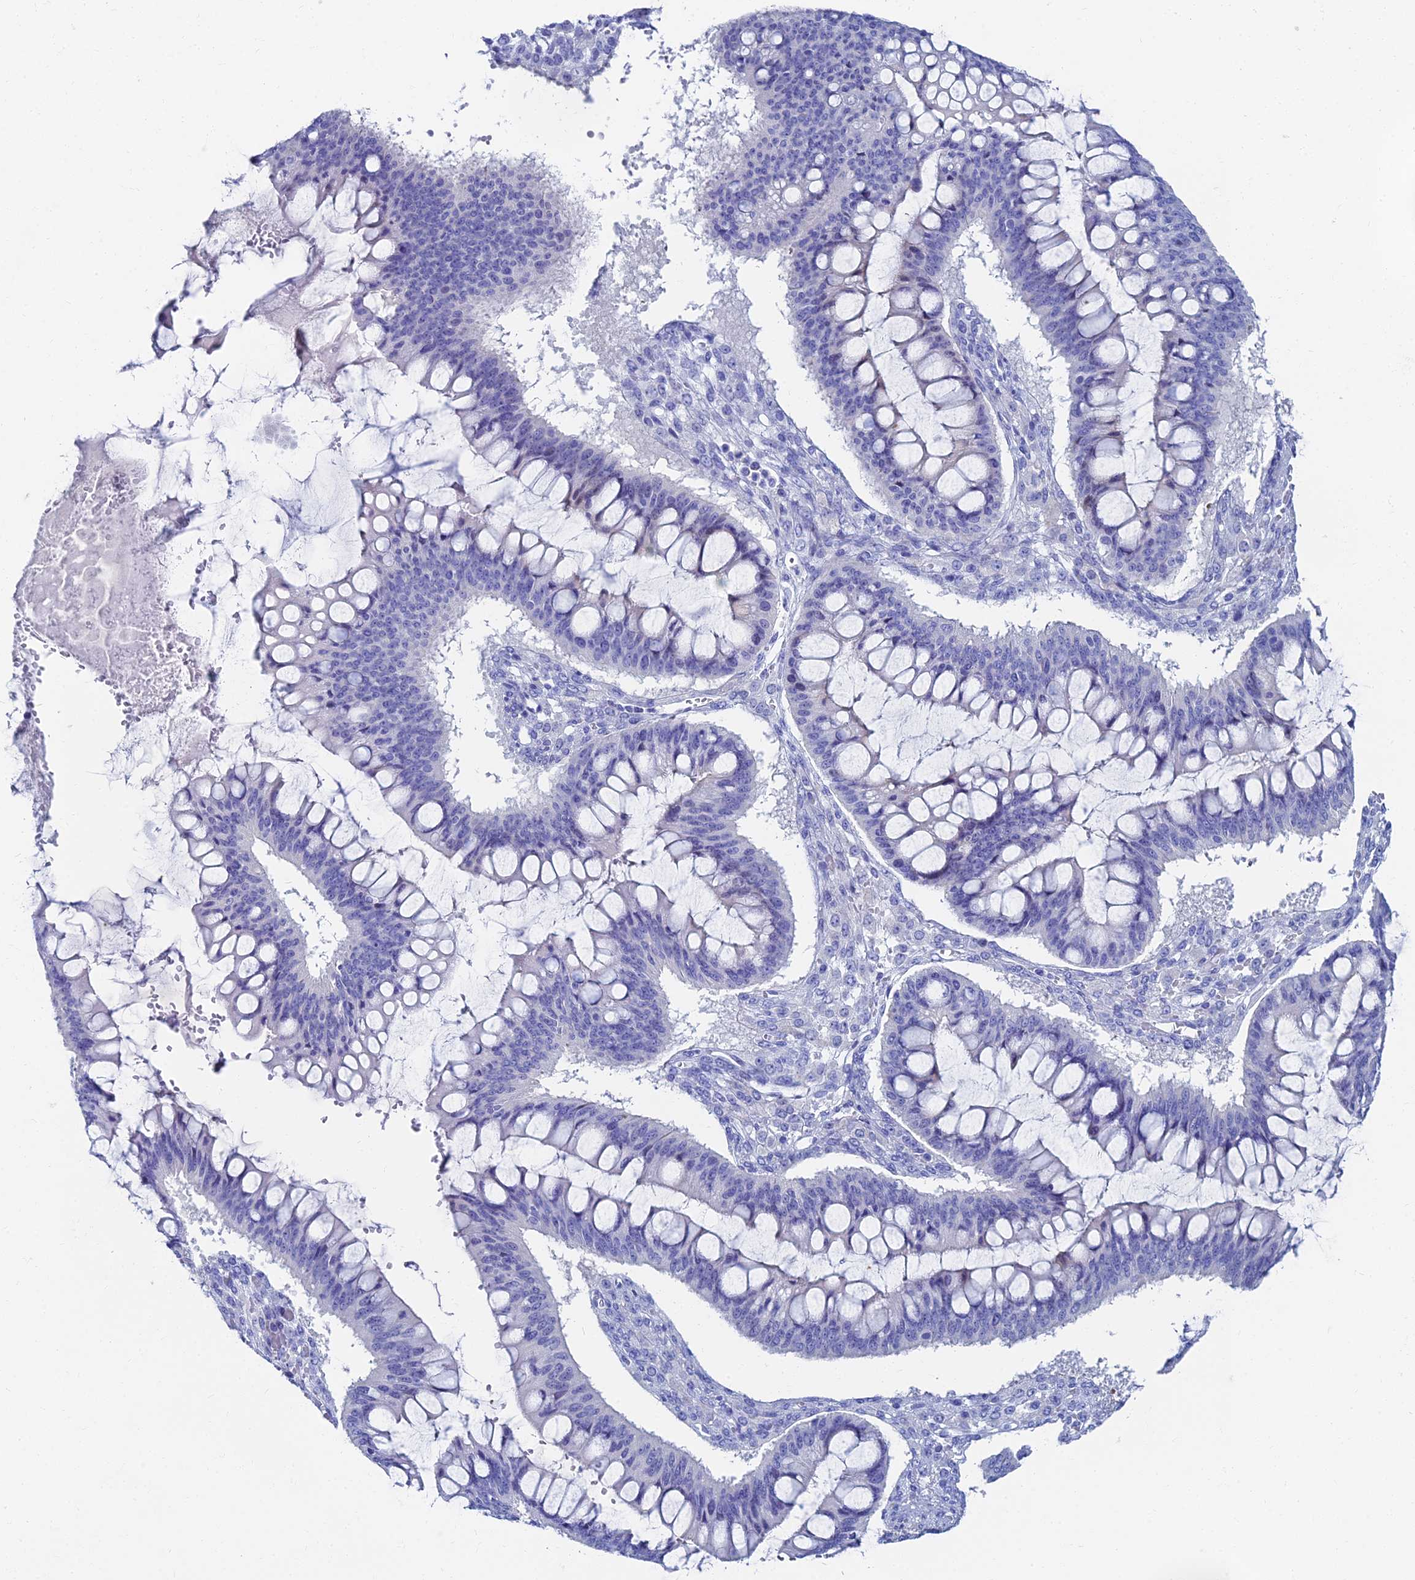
{"staining": {"intensity": "negative", "quantity": "none", "location": "none"}, "tissue": "ovarian cancer", "cell_type": "Tumor cells", "image_type": "cancer", "snomed": [{"axis": "morphology", "description": "Cystadenocarcinoma, mucinous, NOS"}, {"axis": "topography", "description": "Ovary"}], "caption": "Immunohistochemistry (IHC) of human mucinous cystadenocarcinoma (ovarian) reveals no expression in tumor cells.", "gene": "HSPA1L", "patient": {"sex": "female", "age": 73}}